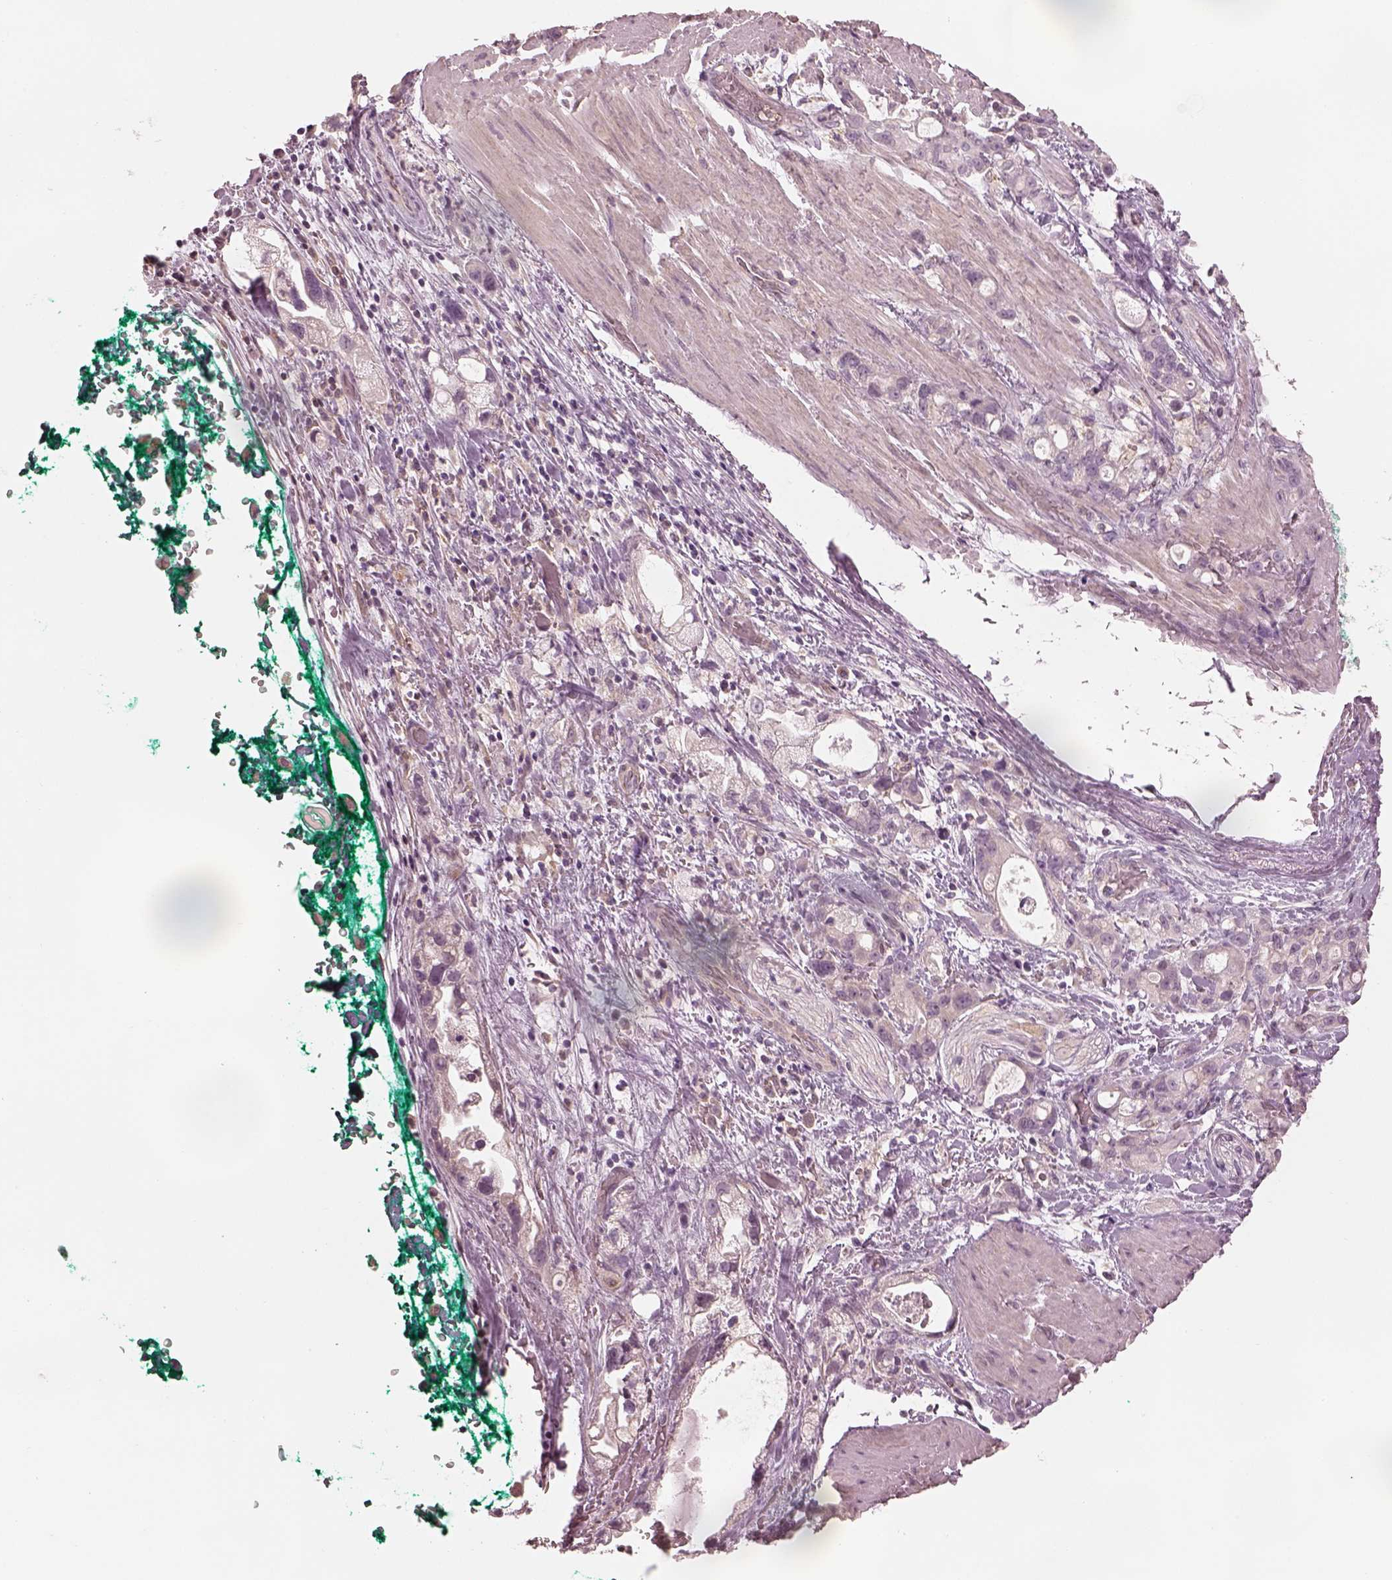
{"staining": {"intensity": "negative", "quantity": "none", "location": "none"}, "tissue": "stomach cancer", "cell_type": "Tumor cells", "image_type": "cancer", "snomed": [{"axis": "morphology", "description": "Adenocarcinoma, NOS"}, {"axis": "topography", "description": "Stomach"}], "caption": "This is a photomicrograph of immunohistochemistry (IHC) staining of stomach cancer, which shows no staining in tumor cells.", "gene": "PRKACG", "patient": {"sex": "male", "age": 63}}